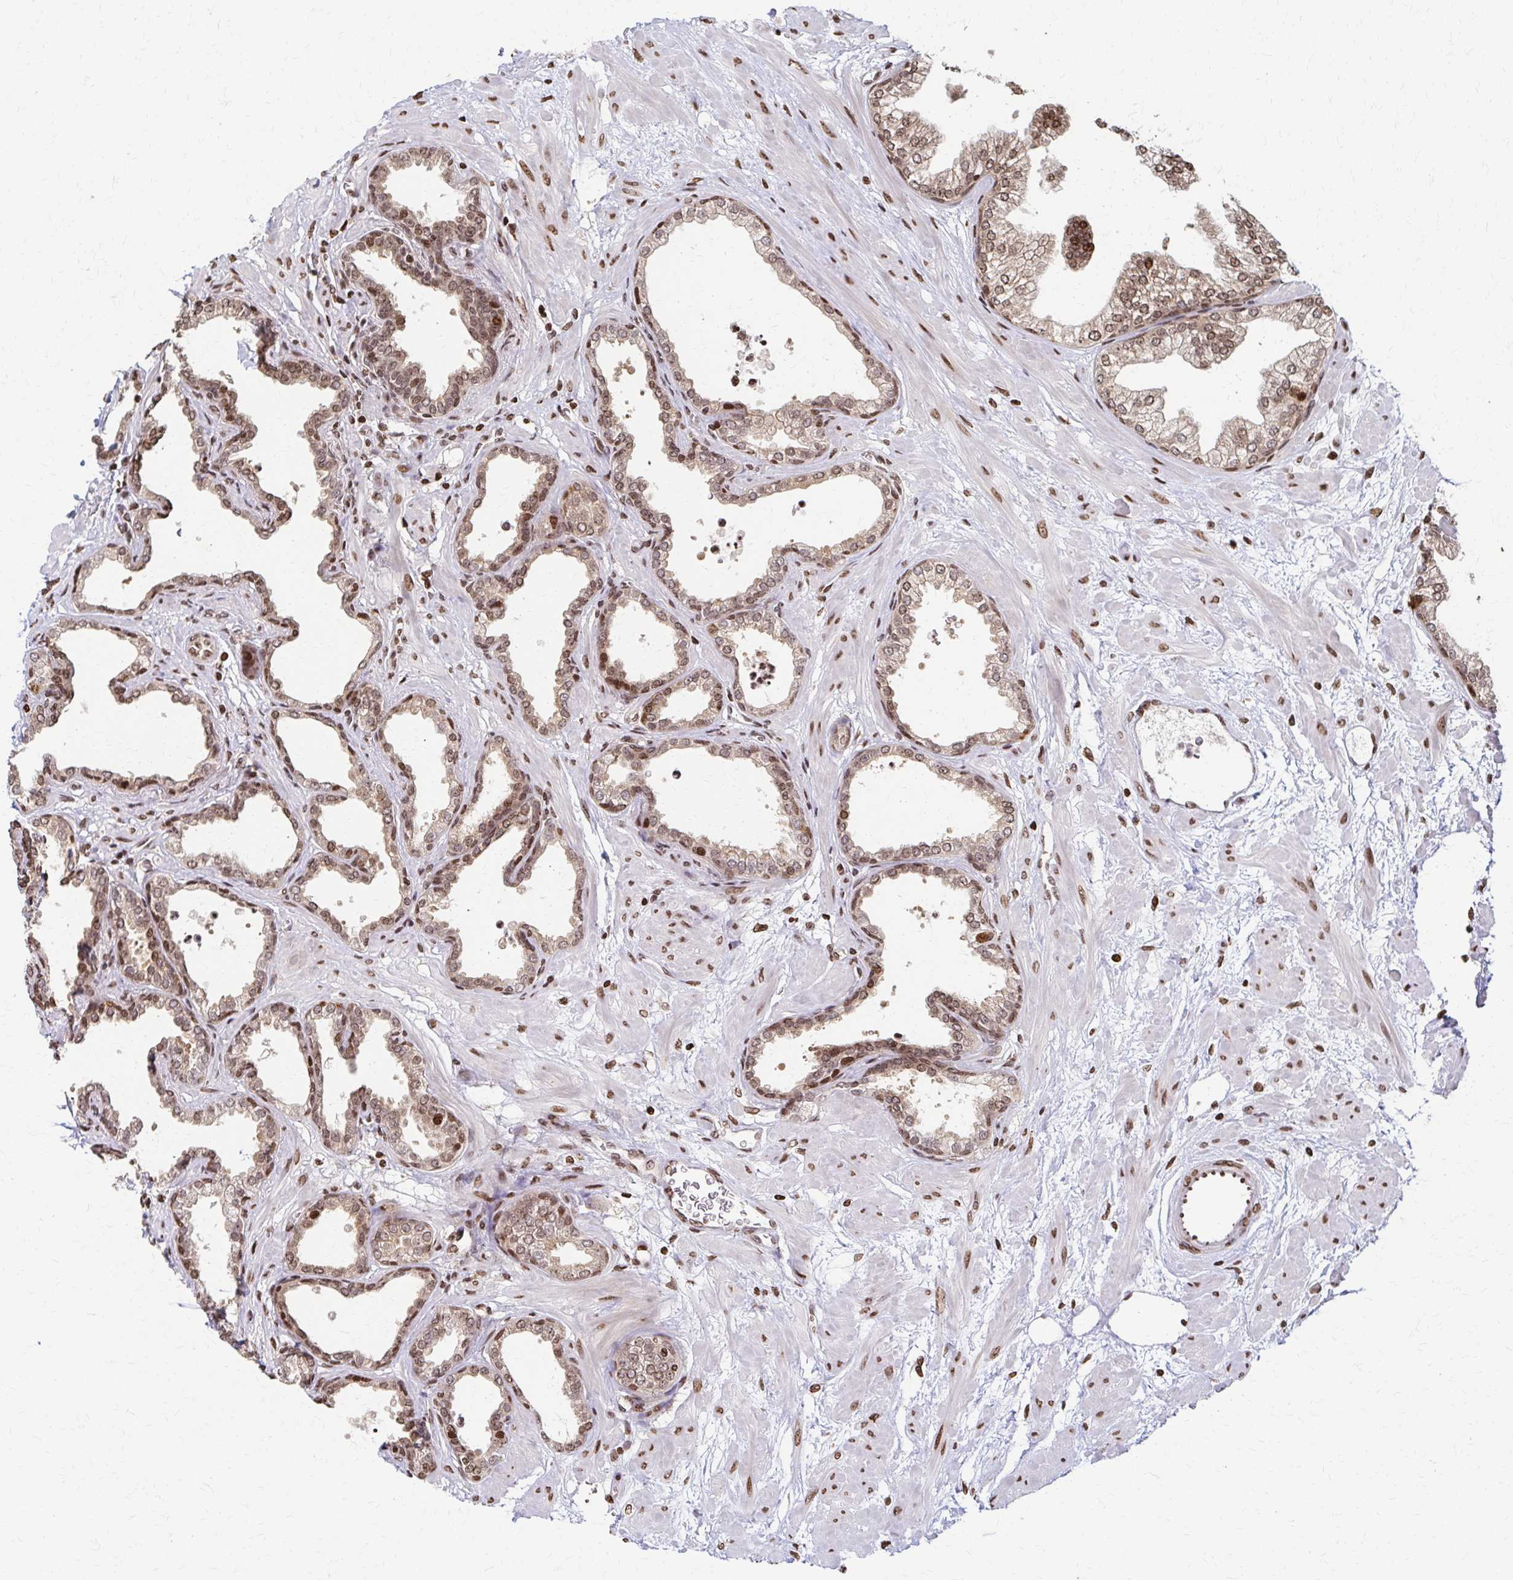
{"staining": {"intensity": "moderate", "quantity": ">75%", "location": "nuclear"}, "tissue": "prostate", "cell_type": "Glandular cells", "image_type": "normal", "snomed": [{"axis": "morphology", "description": "Normal tissue, NOS"}, {"axis": "topography", "description": "Prostate"}], "caption": "Moderate nuclear staining is present in about >75% of glandular cells in benign prostate. The staining was performed using DAB (3,3'-diaminobenzidine) to visualize the protein expression in brown, while the nuclei were stained in blue with hematoxylin (Magnification: 20x).", "gene": "PSMD7", "patient": {"sex": "male", "age": 37}}